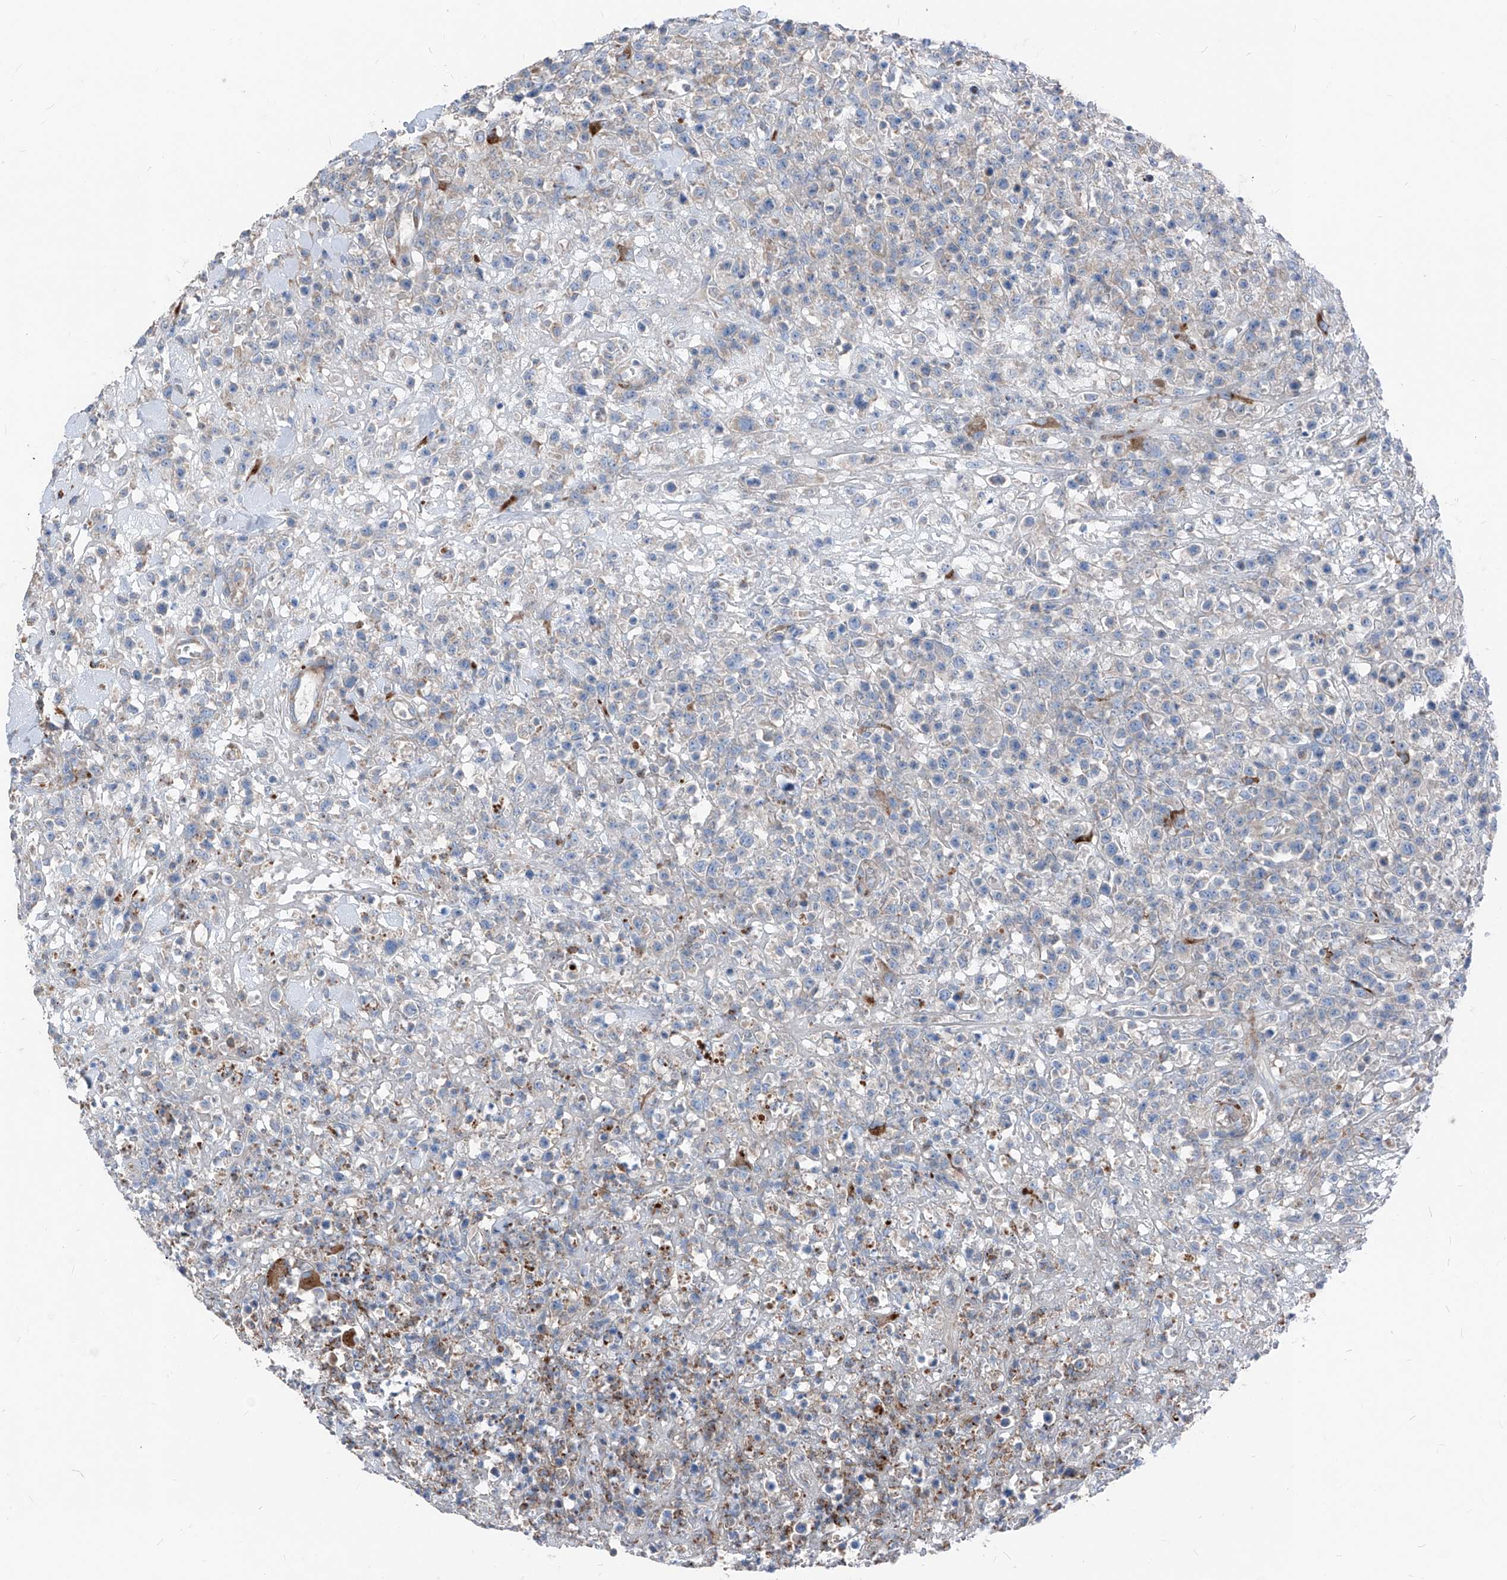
{"staining": {"intensity": "negative", "quantity": "none", "location": "none"}, "tissue": "lymphoma", "cell_type": "Tumor cells", "image_type": "cancer", "snomed": [{"axis": "morphology", "description": "Malignant lymphoma, non-Hodgkin's type, High grade"}, {"axis": "topography", "description": "Colon"}], "caption": "High-grade malignant lymphoma, non-Hodgkin's type was stained to show a protein in brown. There is no significant expression in tumor cells.", "gene": "IFI27", "patient": {"sex": "female", "age": 53}}